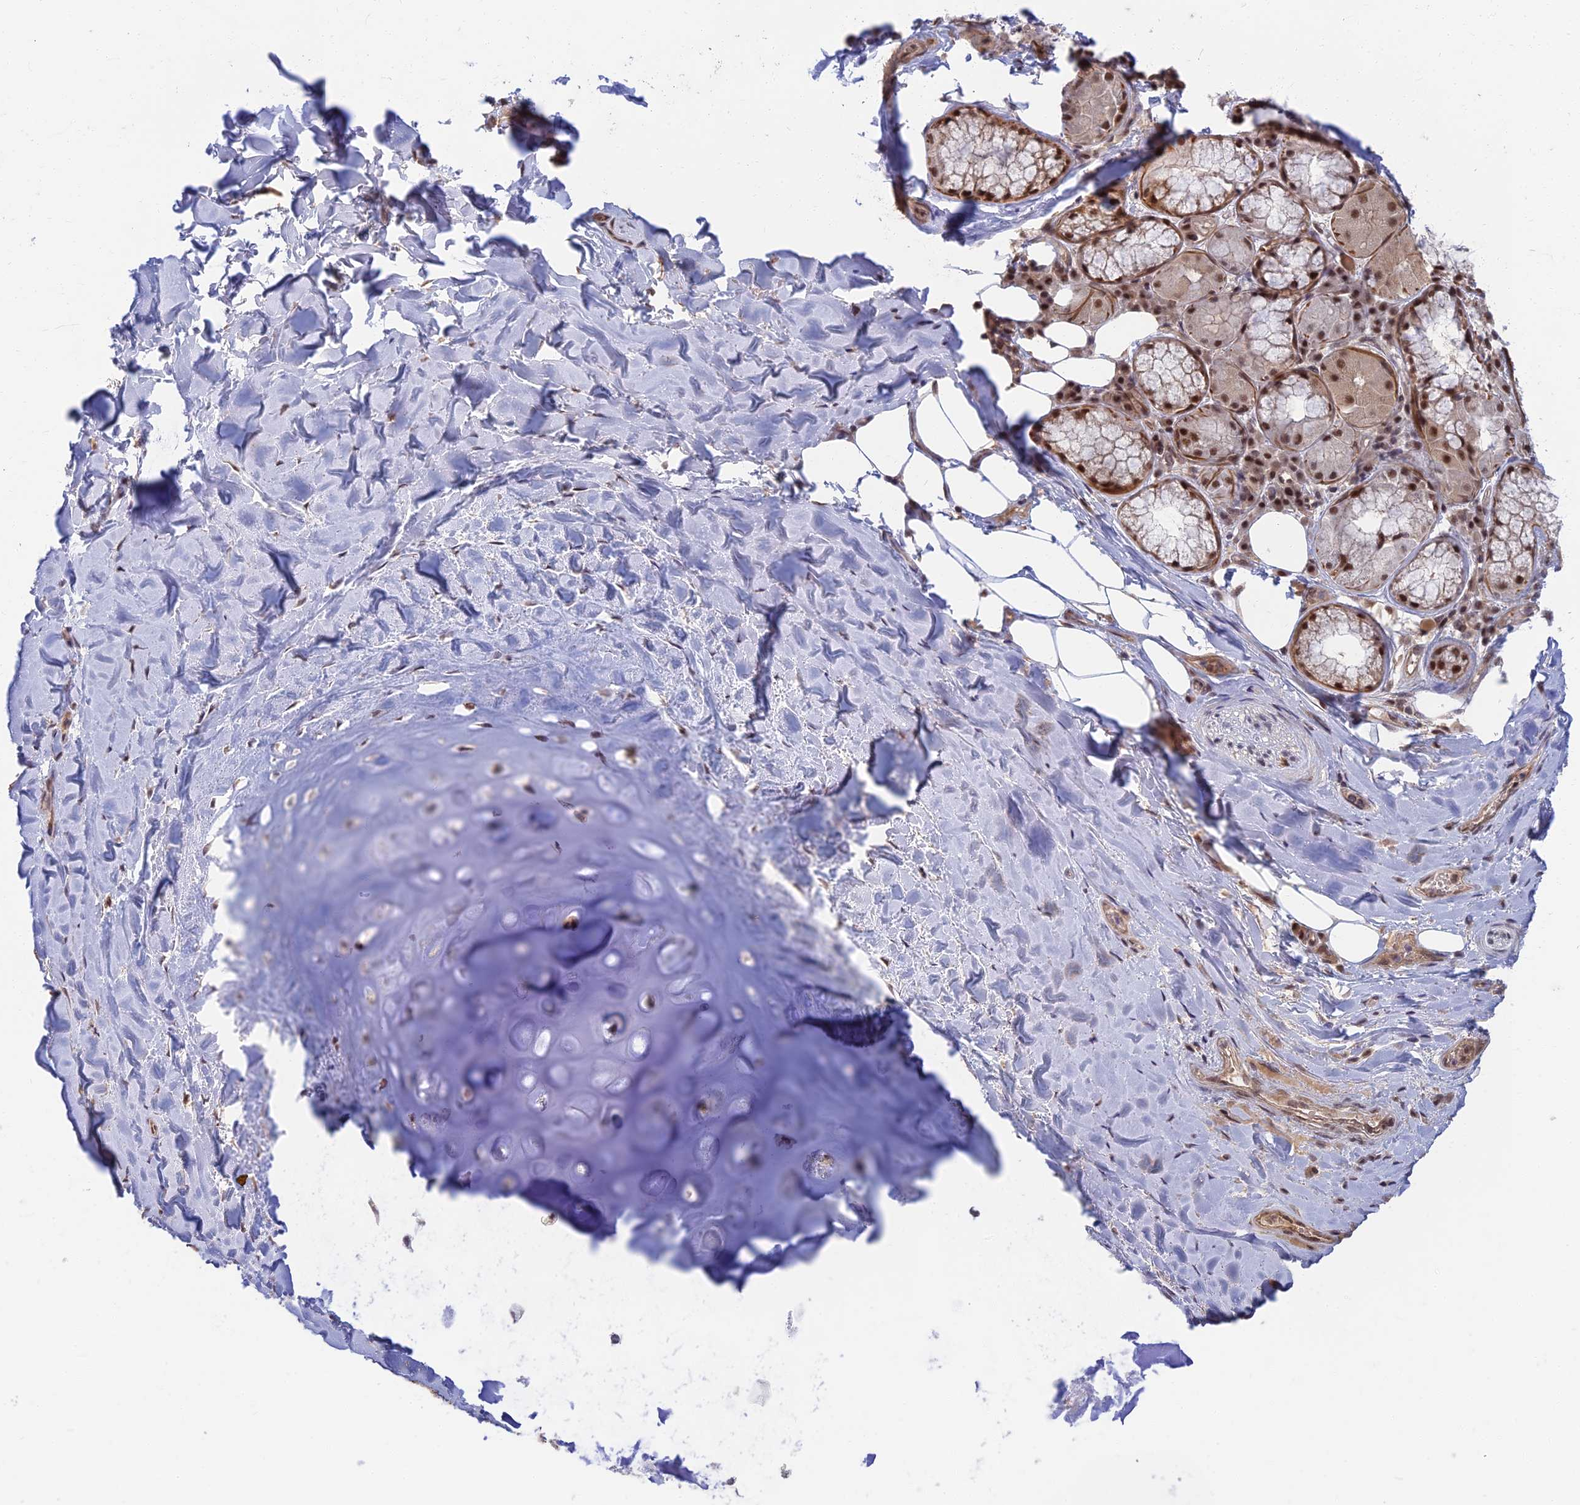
{"staining": {"intensity": "weak", "quantity": ">75%", "location": "nuclear"}, "tissue": "adipose tissue", "cell_type": "Adipocytes", "image_type": "normal", "snomed": [{"axis": "morphology", "description": "Normal tissue, NOS"}, {"axis": "topography", "description": "Lymph node"}, {"axis": "topography", "description": "Cartilage tissue"}, {"axis": "topography", "description": "Bronchus"}], "caption": "DAB immunohistochemical staining of unremarkable human adipose tissue shows weak nuclear protein expression in about >75% of adipocytes. The protein of interest is stained brown, and the nuclei are stained in blue (DAB (3,3'-diaminobenzidine) IHC with brightfield microscopy, high magnification).", "gene": "TCEA2", "patient": {"sex": "male", "age": 63}}